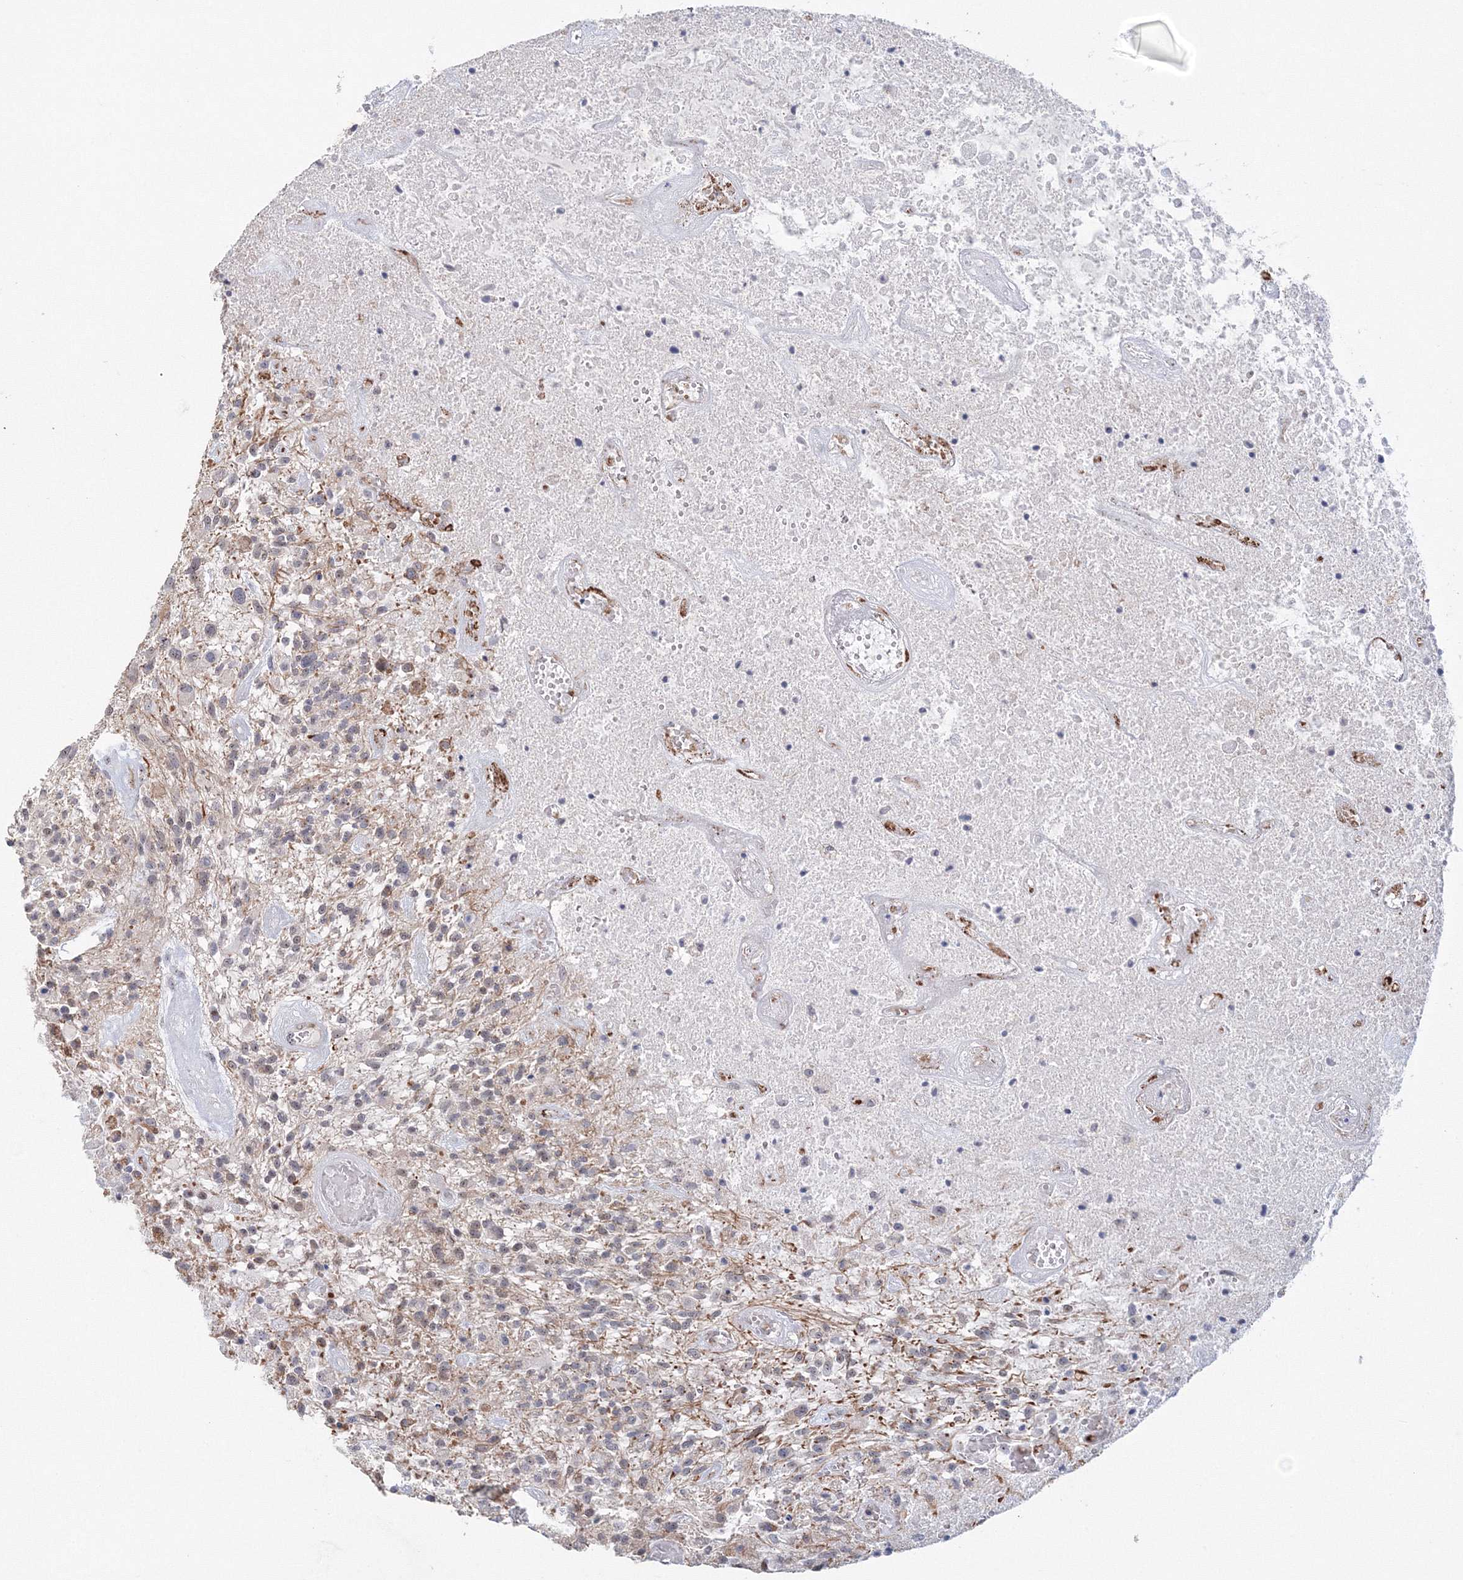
{"staining": {"intensity": "weak", "quantity": "<25%", "location": "nuclear"}, "tissue": "glioma", "cell_type": "Tumor cells", "image_type": "cancer", "snomed": [{"axis": "morphology", "description": "Glioma, malignant, High grade"}, {"axis": "topography", "description": "Brain"}], "caption": "Malignant glioma (high-grade) was stained to show a protein in brown. There is no significant positivity in tumor cells.", "gene": "SIRT7", "patient": {"sex": "male", "age": 47}}